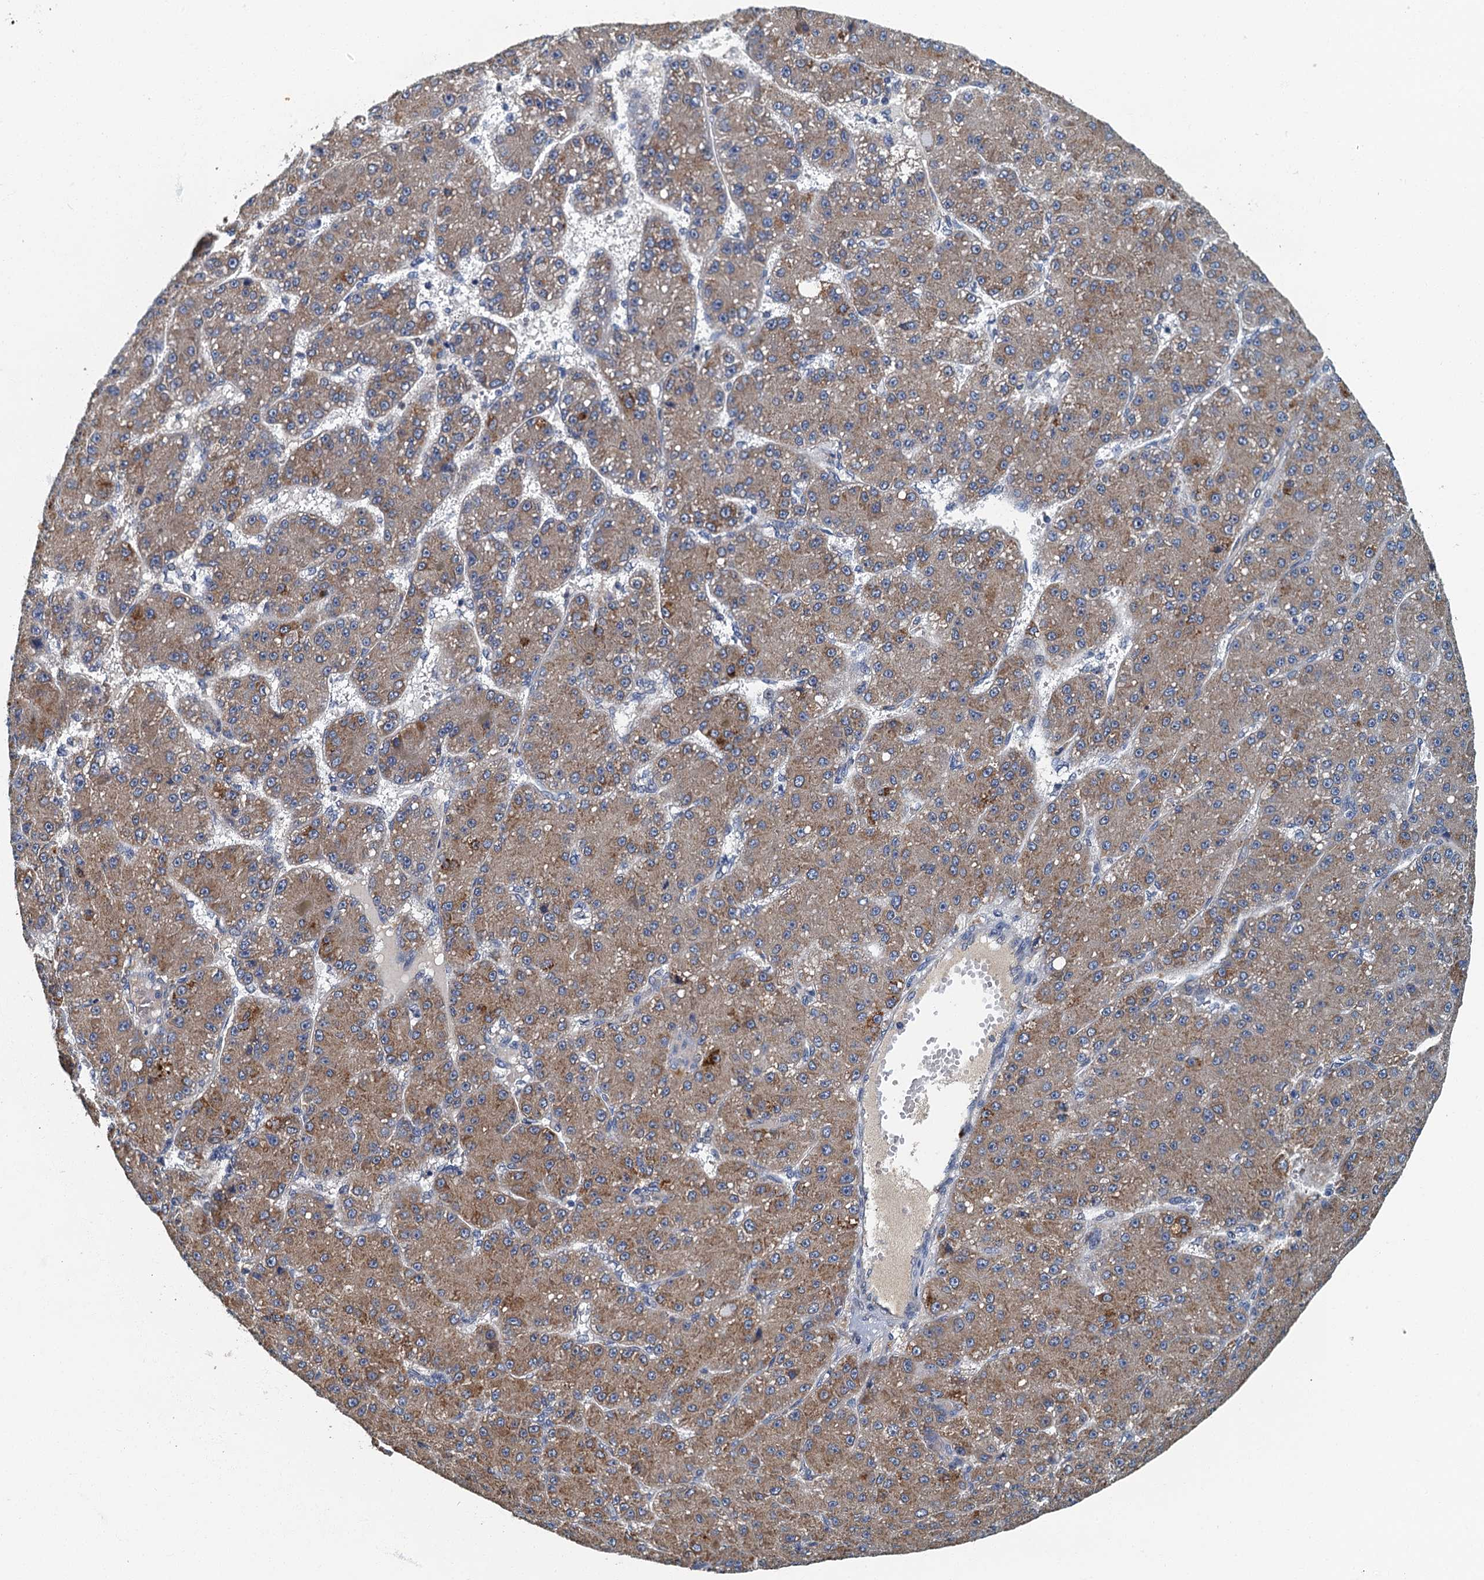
{"staining": {"intensity": "moderate", "quantity": ">75%", "location": "cytoplasmic/membranous"}, "tissue": "liver cancer", "cell_type": "Tumor cells", "image_type": "cancer", "snomed": [{"axis": "morphology", "description": "Carcinoma, Hepatocellular, NOS"}, {"axis": "topography", "description": "Liver"}], "caption": "Brown immunohistochemical staining in liver cancer displays moderate cytoplasmic/membranous staining in about >75% of tumor cells.", "gene": "DDX49", "patient": {"sex": "male", "age": 67}}